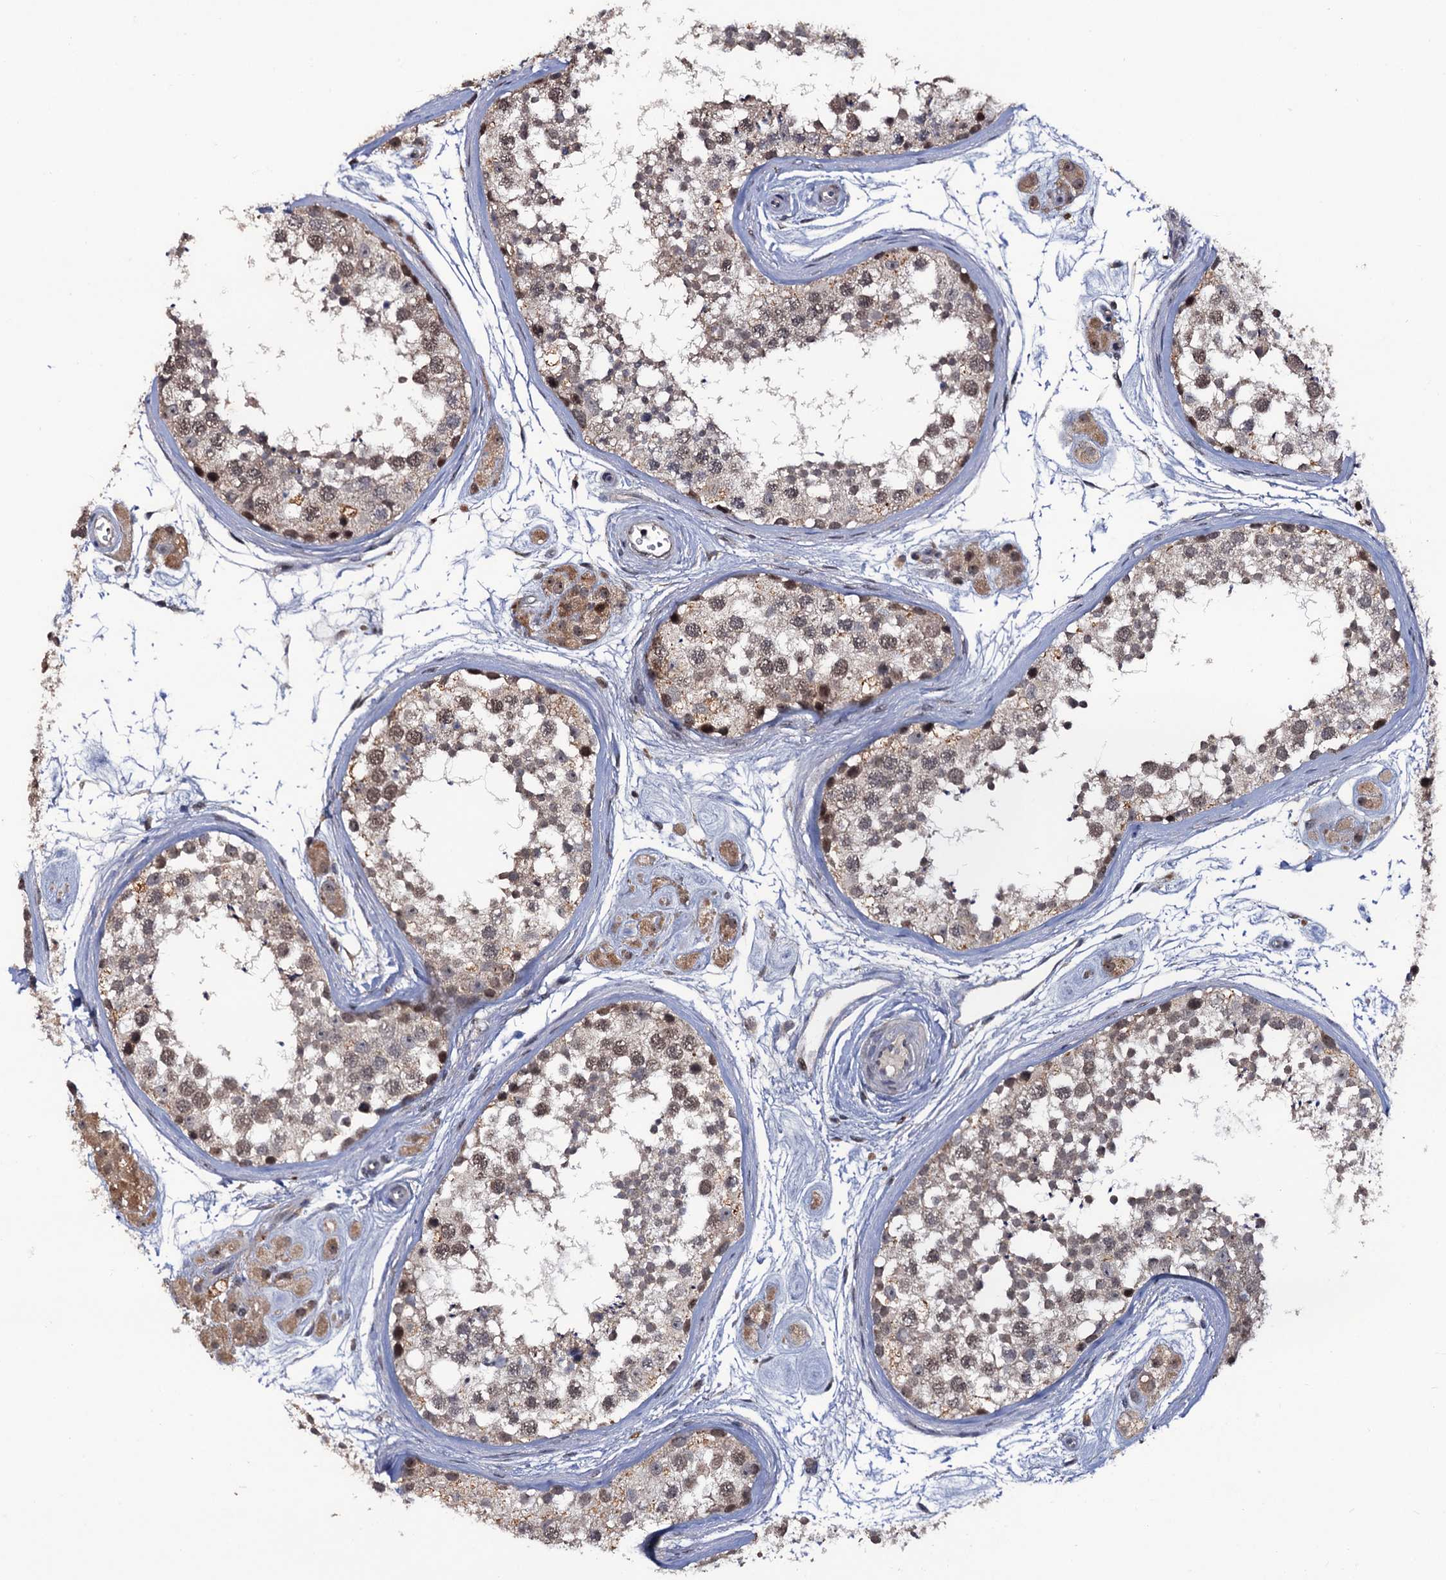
{"staining": {"intensity": "weak", "quantity": ">75%", "location": "cytoplasmic/membranous,nuclear"}, "tissue": "testis", "cell_type": "Cells in seminiferous ducts", "image_type": "normal", "snomed": [{"axis": "morphology", "description": "Normal tissue, NOS"}, {"axis": "topography", "description": "Testis"}], "caption": "IHC of benign human testis demonstrates low levels of weak cytoplasmic/membranous,nuclear staining in about >75% of cells in seminiferous ducts.", "gene": "LRRC63", "patient": {"sex": "male", "age": 56}}